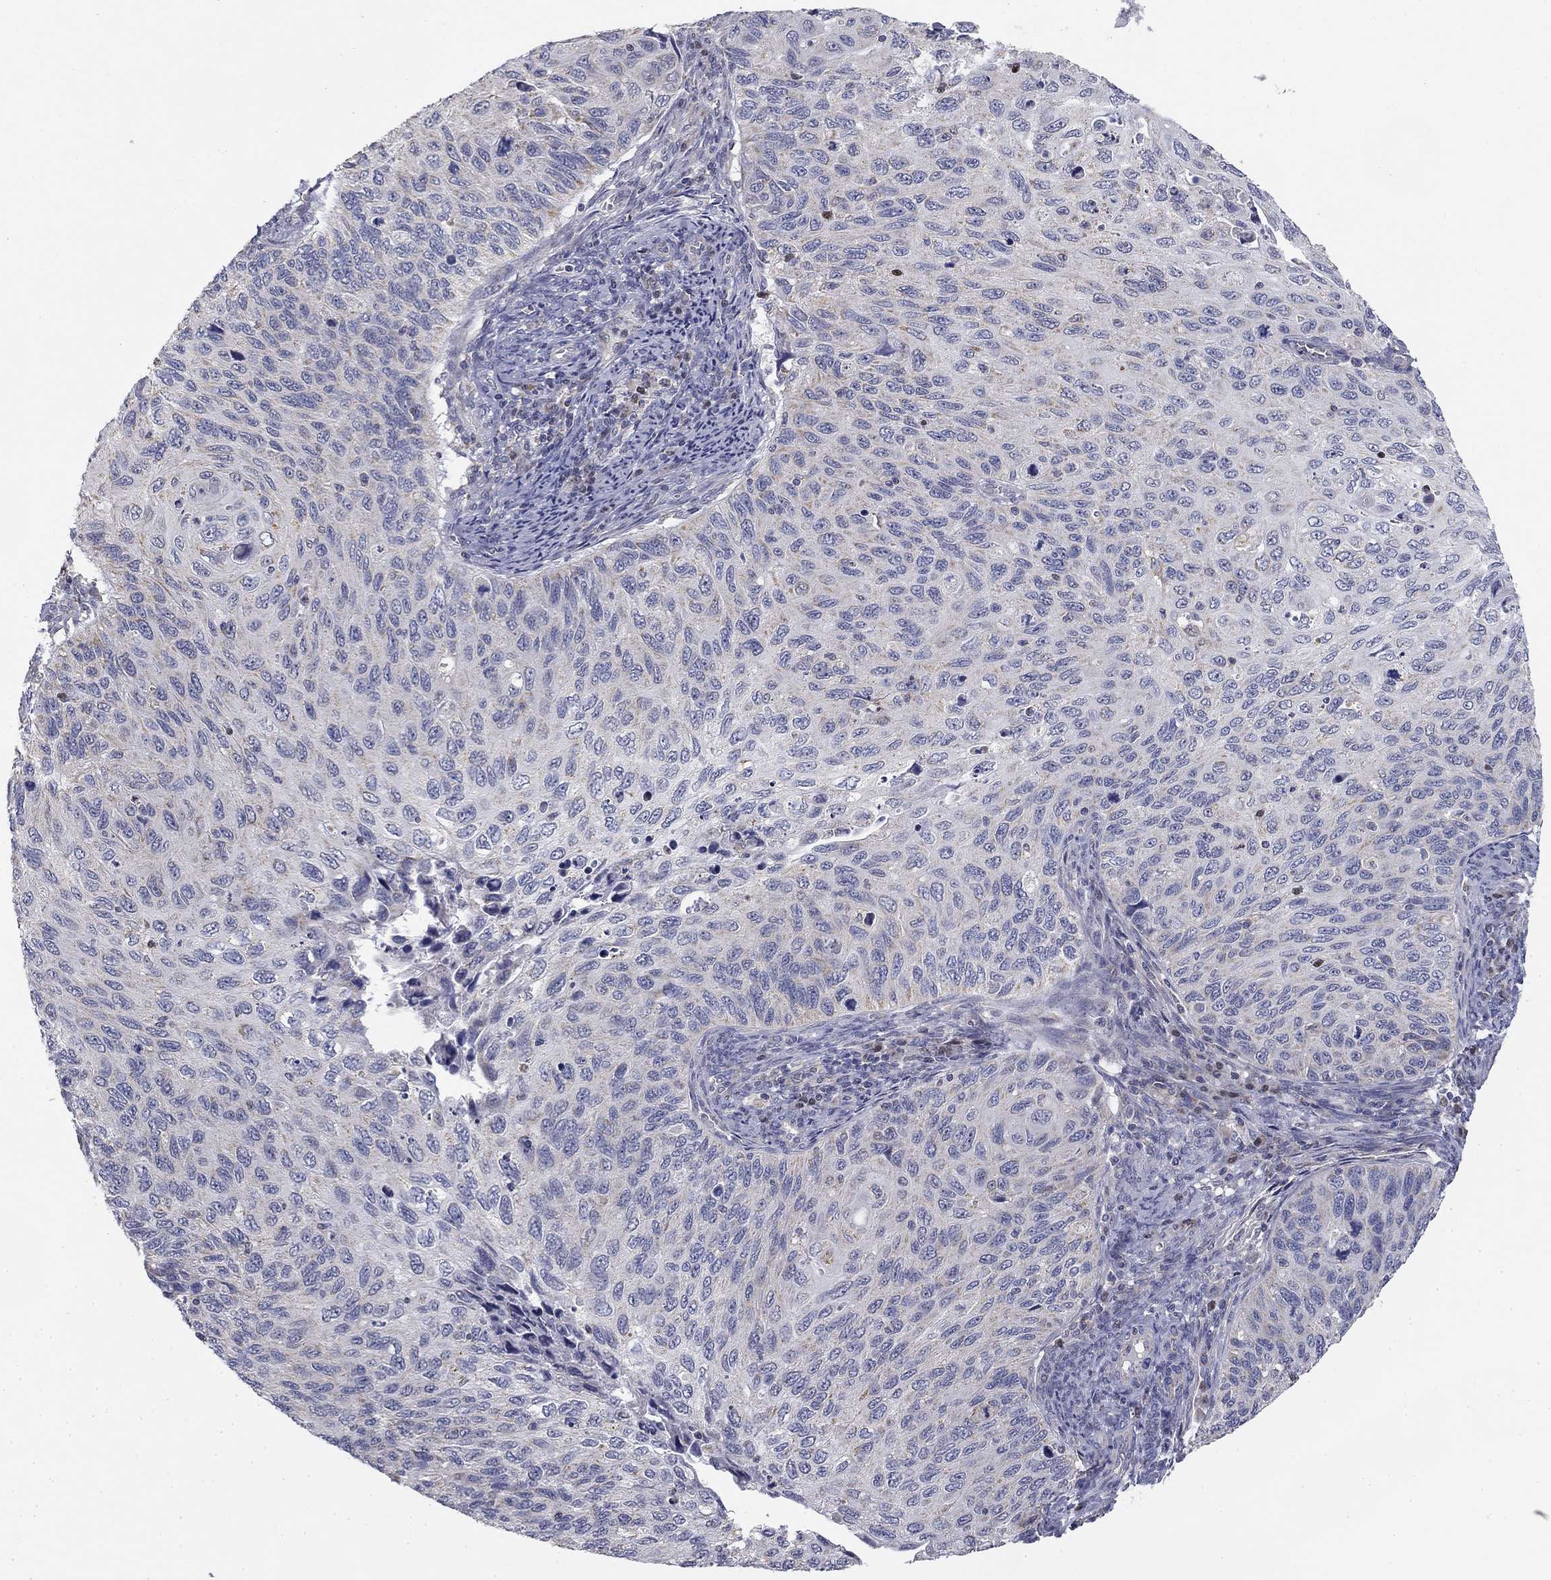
{"staining": {"intensity": "negative", "quantity": "none", "location": "none"}, "tissue": "cervical cancer", "cell_type": "Tumor cells", "image_type": "cancer", "snomed": [{"axis": "morphology", "description": "Squamous cell carcinoma, NOS"}, {"axis": "topography", "description": "Cervix"}], "caption": "Tumor cells are negative for protein expression in human cervical squamous cell carcinoma.", "gene": "SLC2A9", "patient": {"sex": "female", "age": 70}}